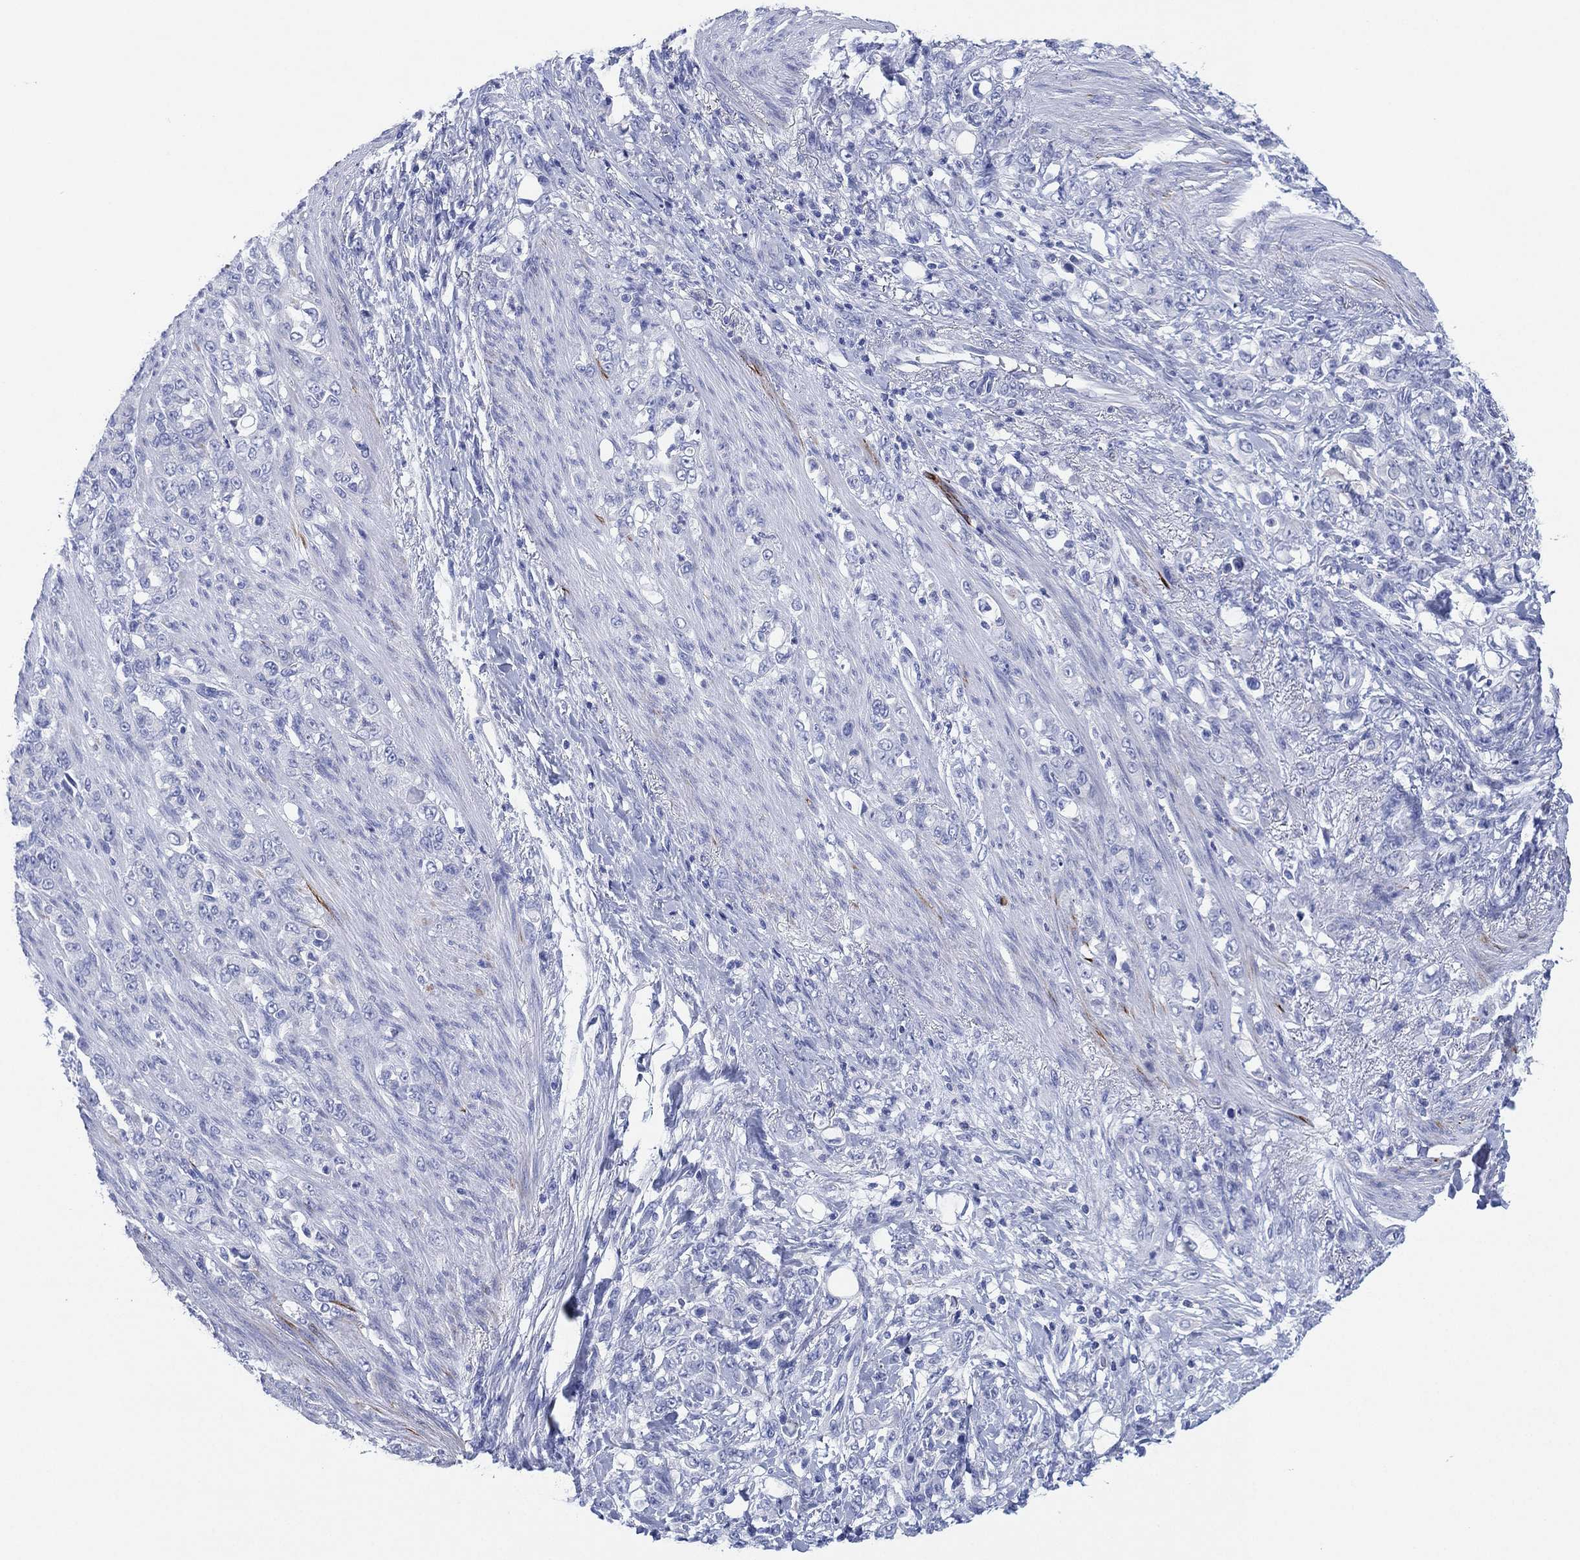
{"staining": {"intensity": "negative", "quantity": "none", "location": "none"}, "tissue": "stomach cancer", "cell_type": "Tumor cells", "image_type": "cancer", "snomed": [{"axis": "morphology", "description": "Adenocarcinoma, NOS"}, {"axis": "topography", "description": "Stomach"}], "caption": "High power microscopy image of an immunohistochemistry micrograph of adenocarcinoma (stomach), revealing no significant positivity in tumor cells. Nuclei are stained in blue.", "gene": "SLC9C2", "patient": {"sex": "female", "age": 79}}